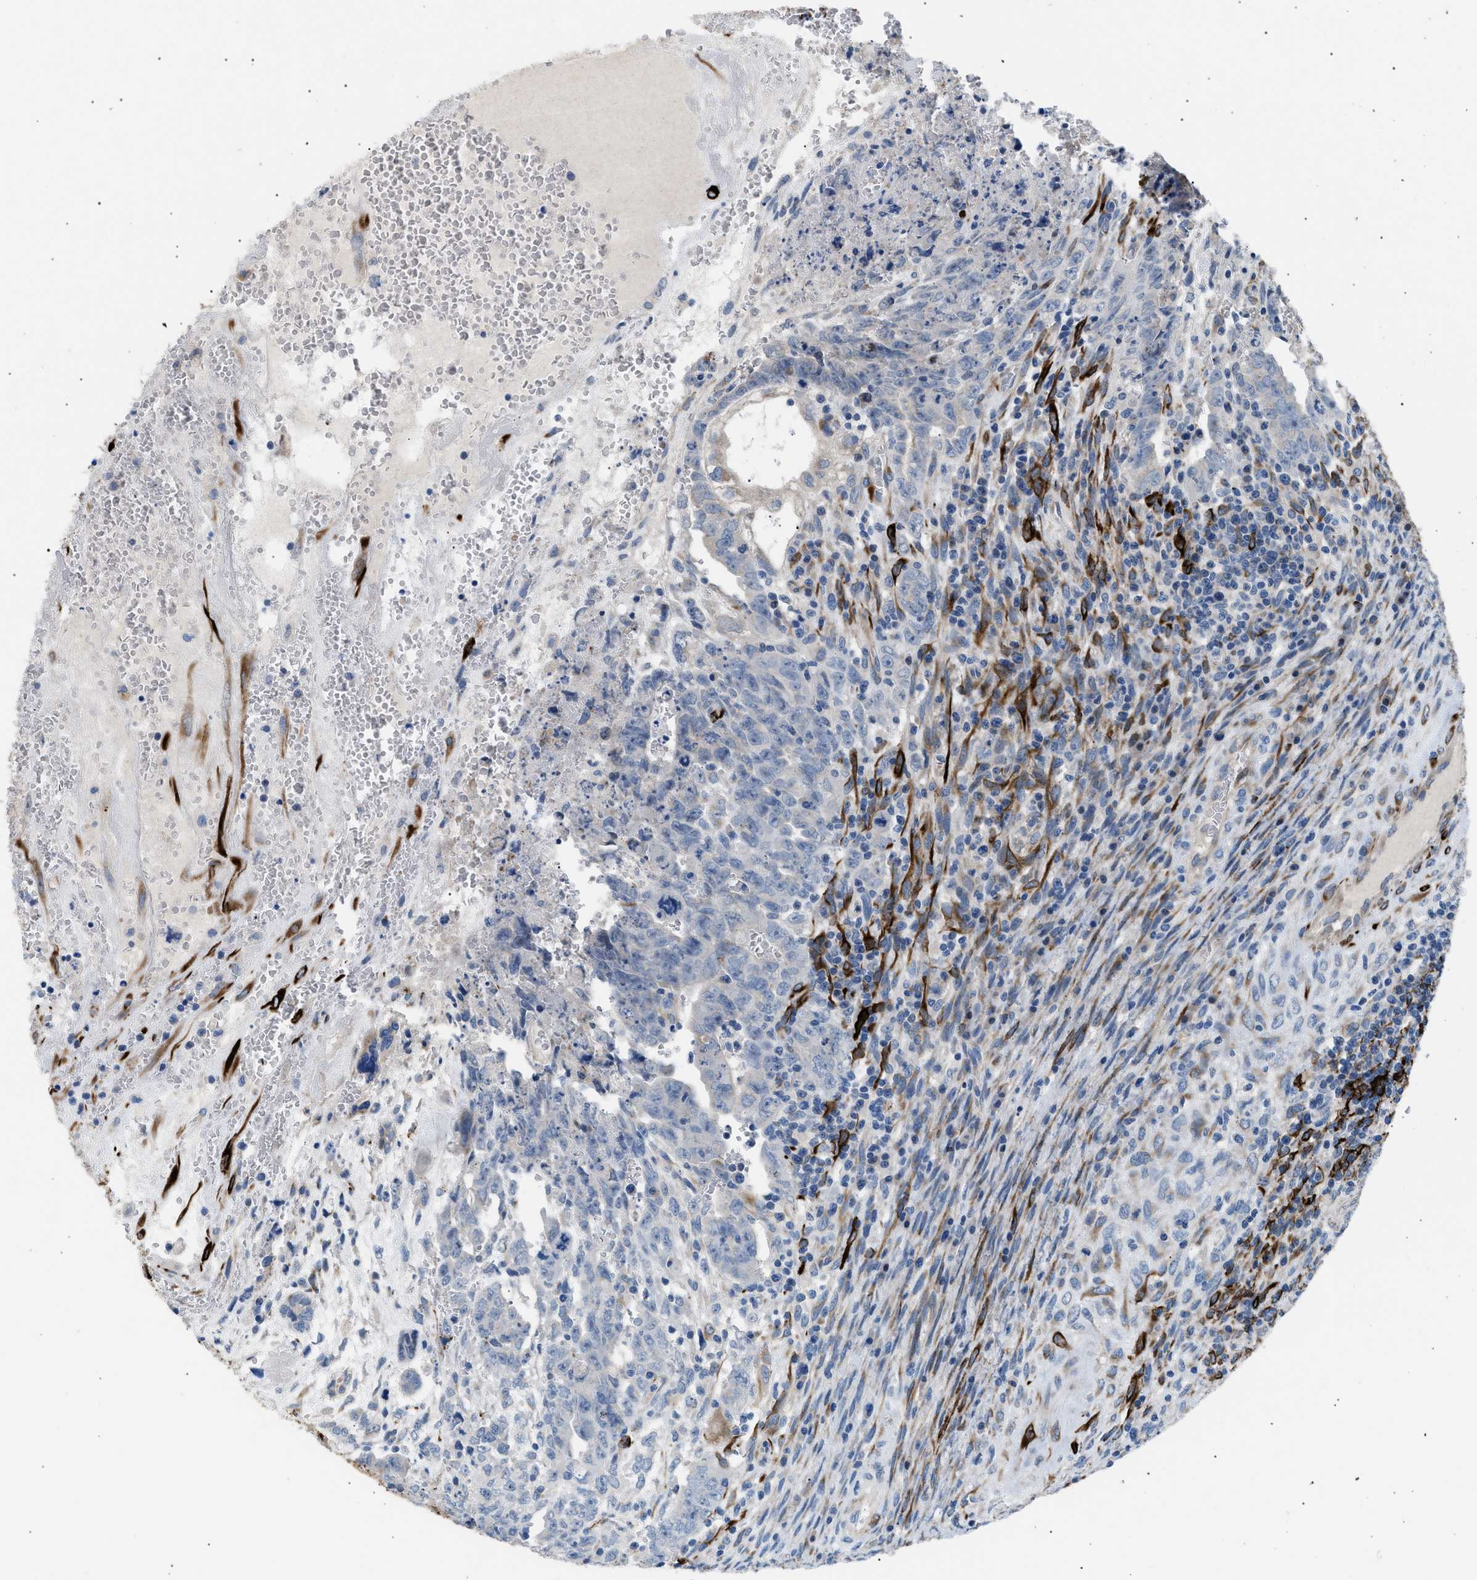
{"staining": {"intensity": "weak", "quantity": "<25%", "location": "cytoplasmic/membranous"}, "tissue": "testis cancer", "cell_type": "Tumor cells", "image_type": "cancer", "snomed": [{"axis": "morphology", "description": "Carcinoma, Embryonal, NOS"}, {"axis": "topography", "description": "Testis"}], "caption": "DAB (3,3'-diaminobenzidine) immunohistochemical staining of testis embryonal carcinoma shows no significant expression in tumor cells.", "gene": "ICA1", "patient": {"sex": "male", "age": 28}}